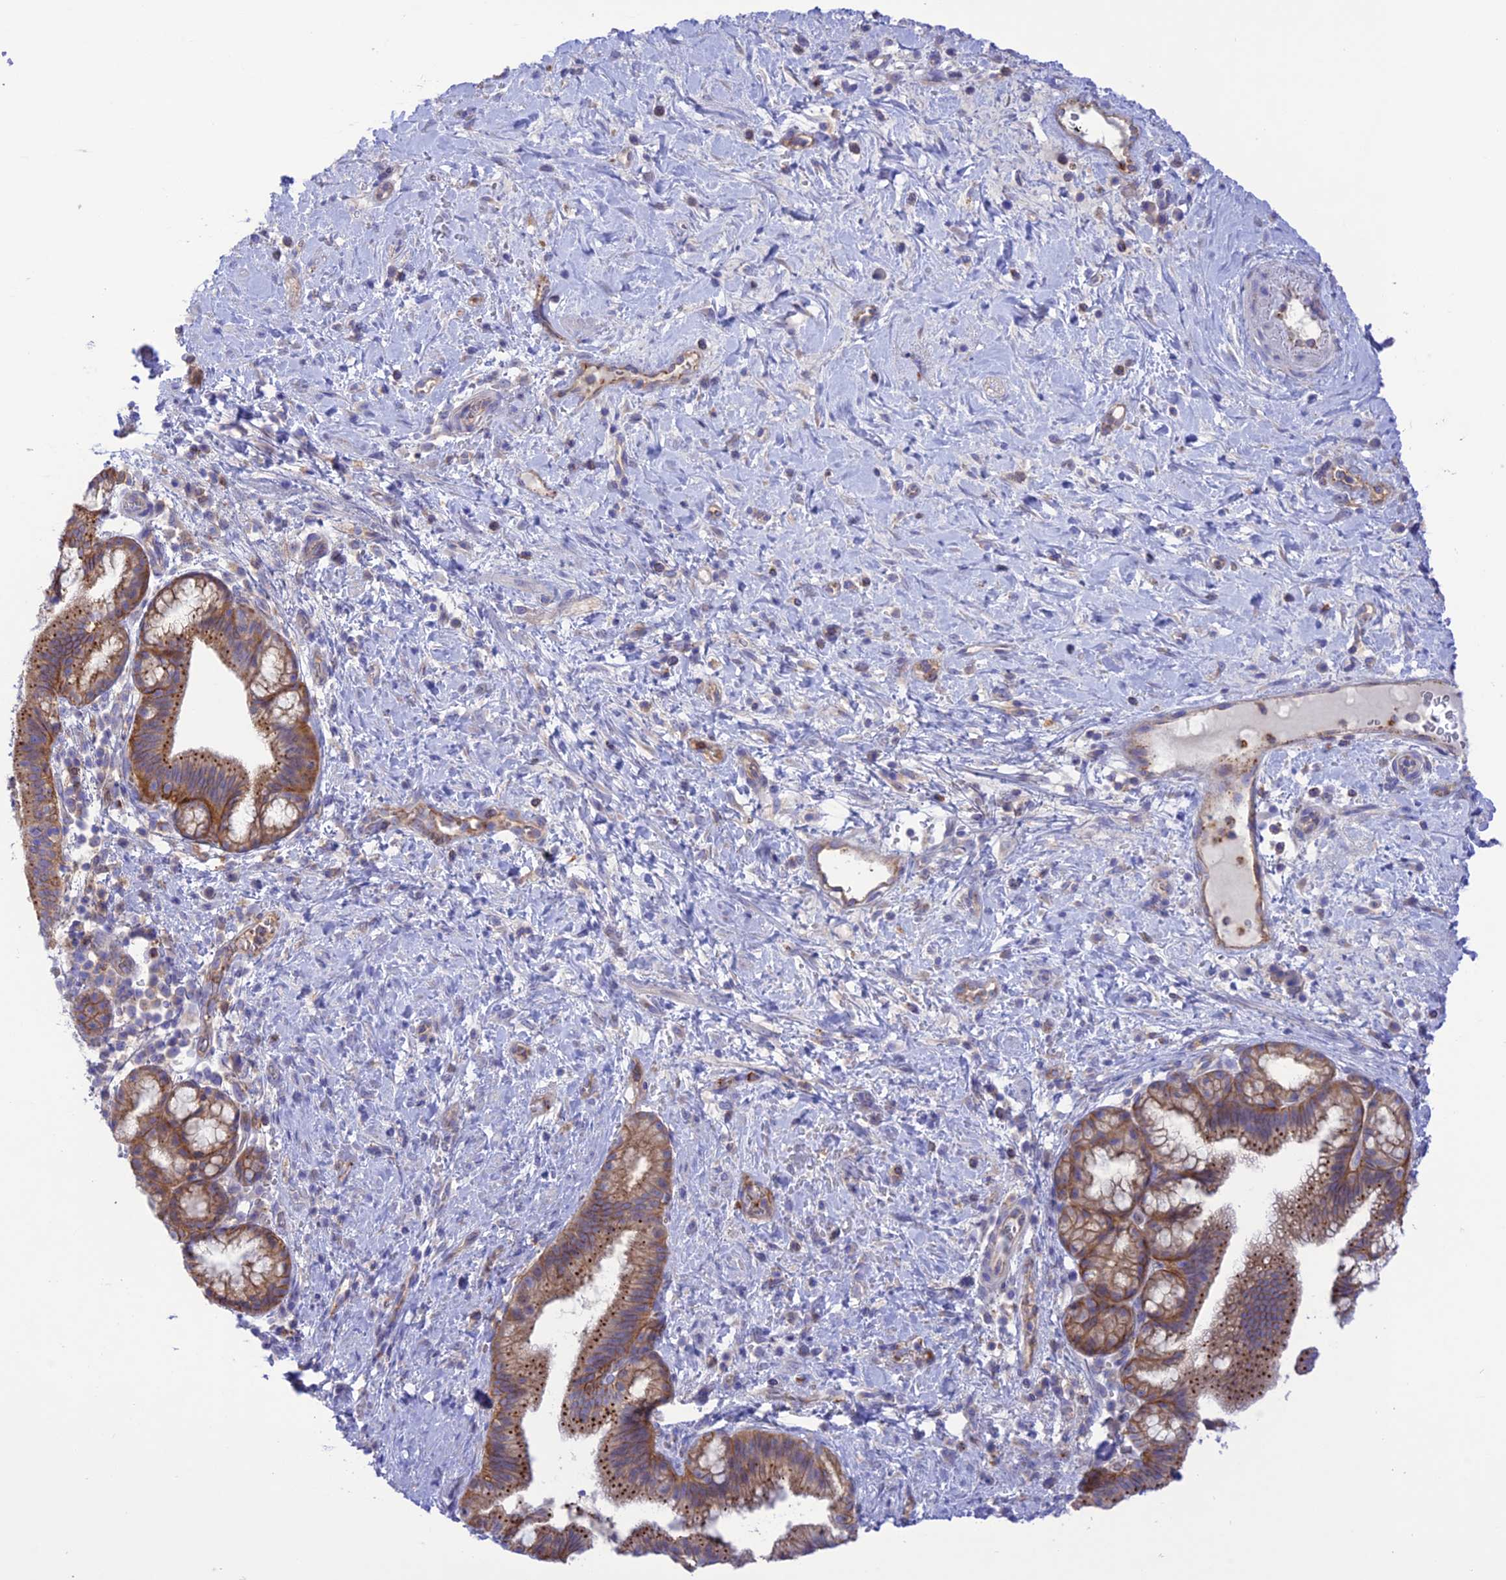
{"staining": {"intensity": "moderate", "quantity": ">75%", "location": "cytoplasmic/membranous"}, "tissue": "pancreatic cancer", "cell_type": "Tumor cells", "image_type": "cancer", "snomed": [{"axis": "morphology", "description": "Adenocarcinoma, NOS"}, {"axis": "topography", "description": "Pancreas"}], "caption": "Moderate cytoplasmic/membranous positivity for a protein is identified in approximately >75% of tumor cells of pancreatic adenocarcinoma using immunohistochemistry.", "gene": "CHSY3", "patient": {"sex": "male", "age": 72}}